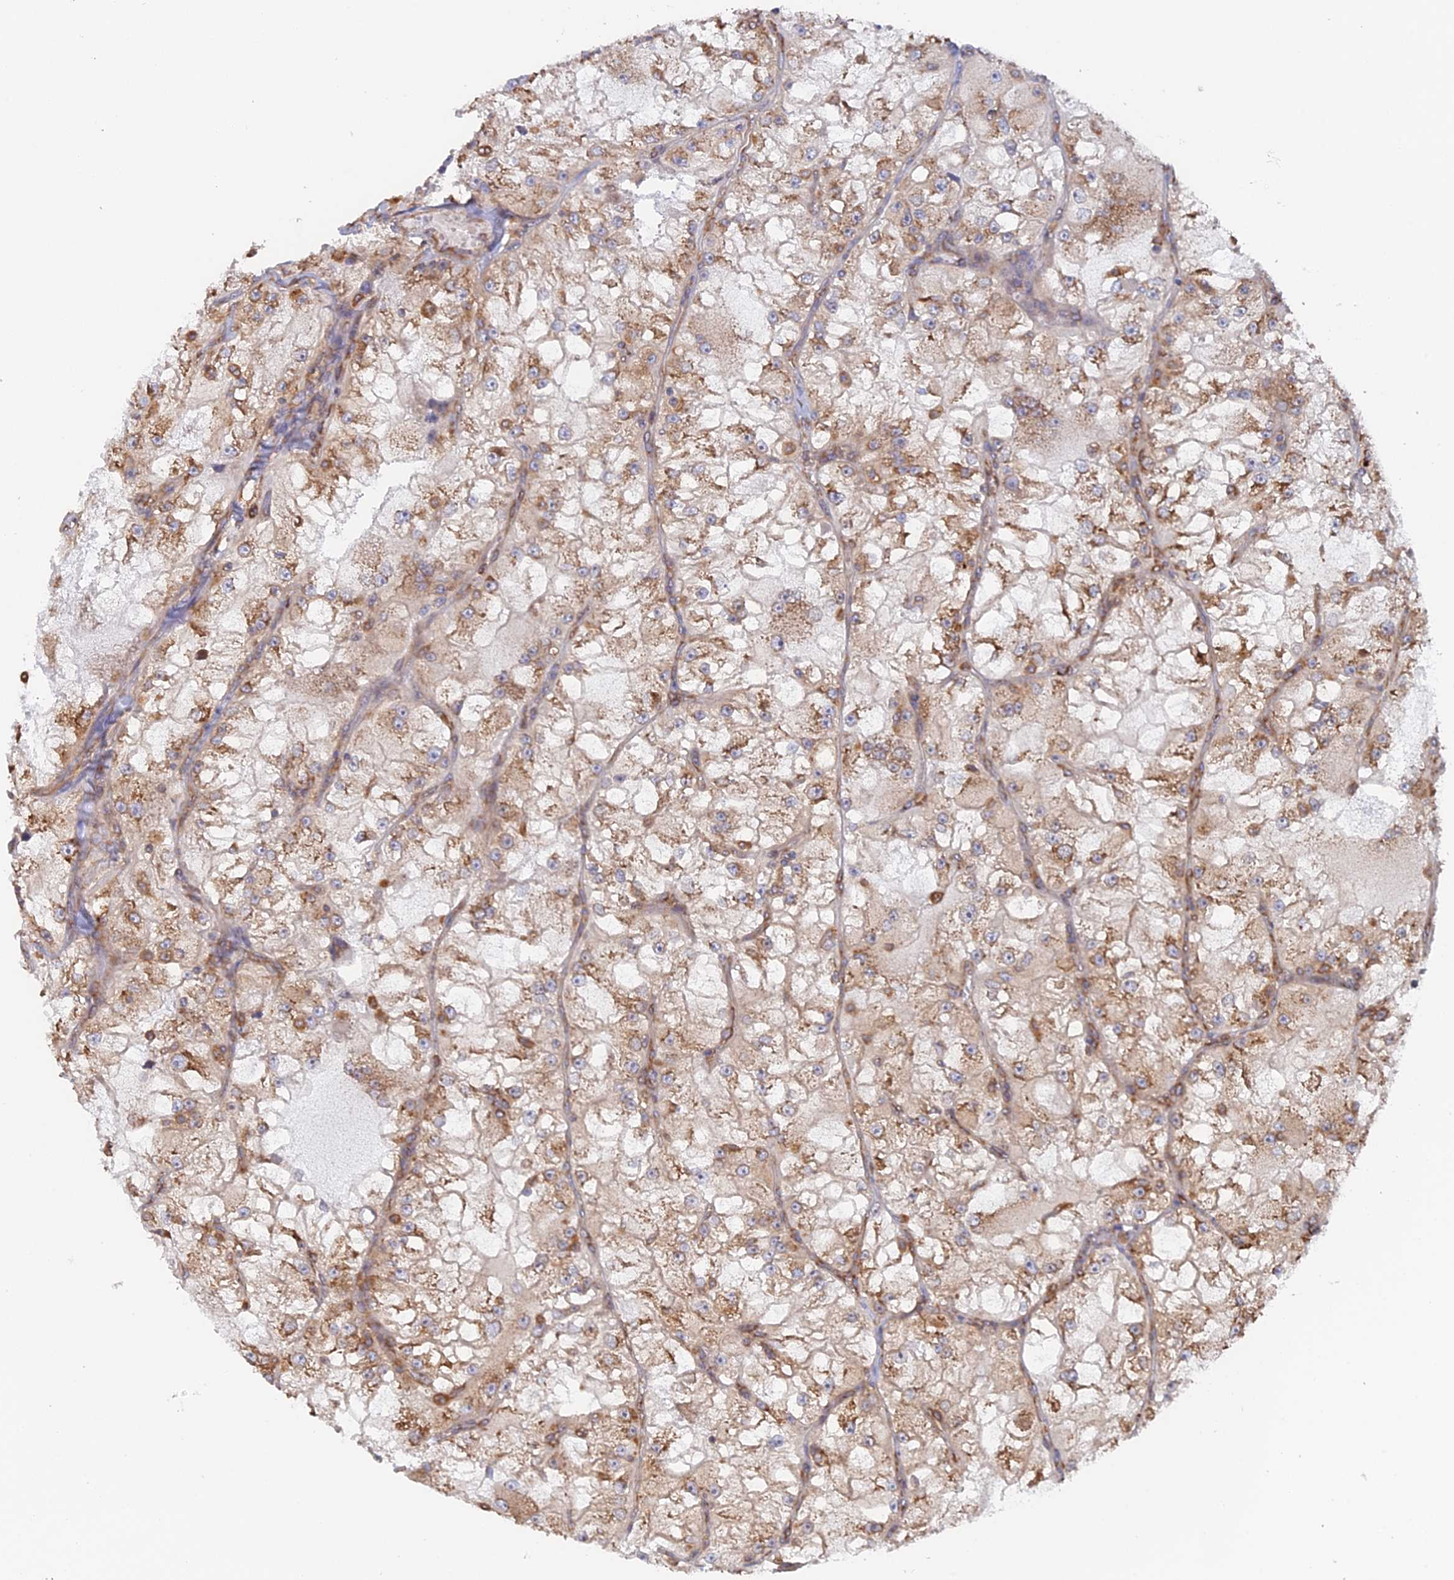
{"staining": {"intensity": "moderate", "quantity": ">75%", "location": "cytoplasmic/membranous"}, "tissue": "renal cancer", "cell_type": "Tumor cells", "image_type": "cancer", "snomed": [{"axis": "morphology", "description": "Adenocarcinoma, NOS"}, {"axis": "topography", "description": "Kidney"}], "caption": "The histopathology image displays a brown stain indicating the presence of a protein in the cytoplasmic/membranous of tumor cells in renal cancer (adenocarcinoma).", "gene": "GMIP", "patient": {"sex": "female", "age": 72}}